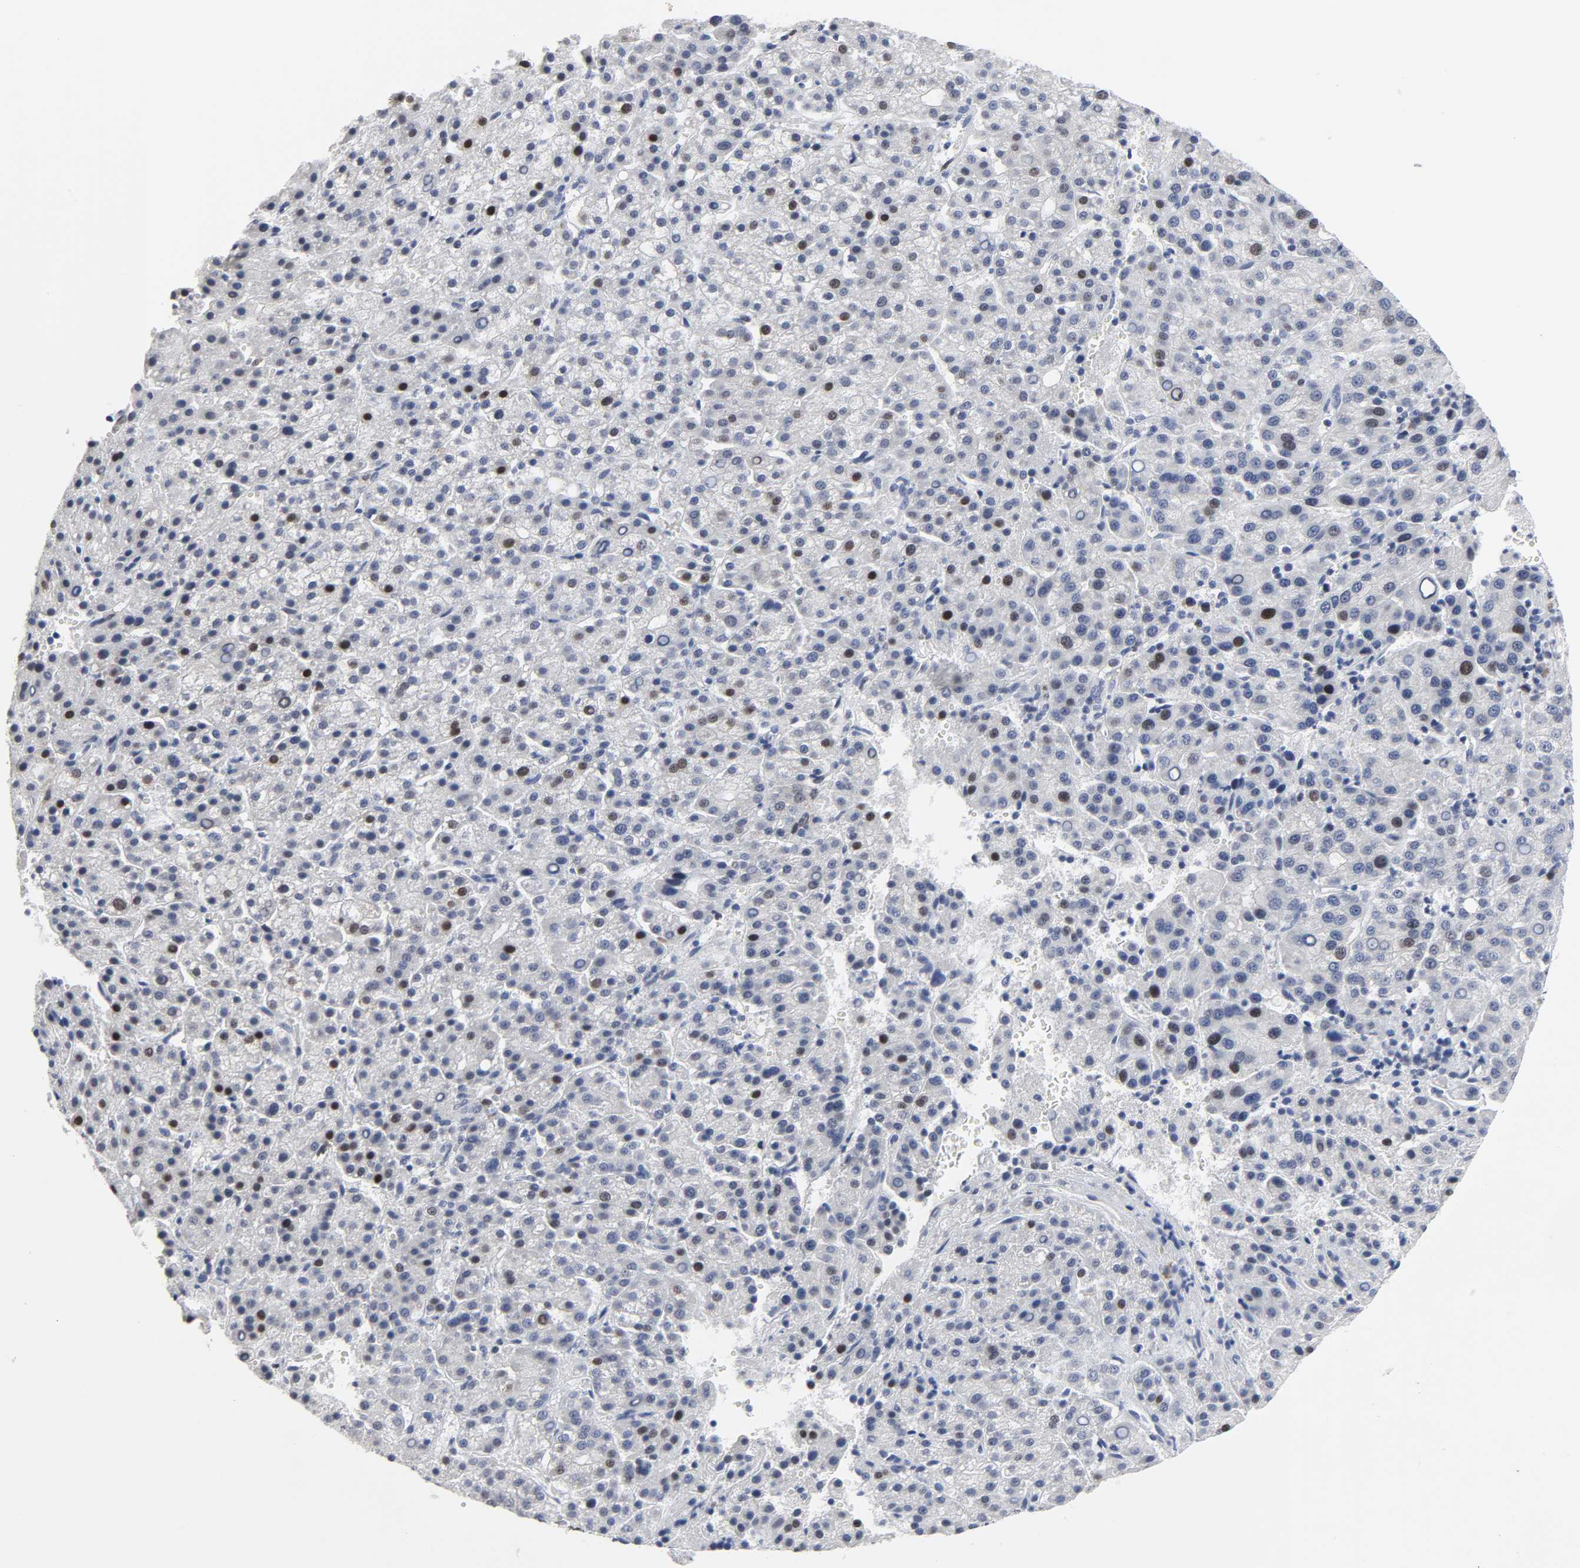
{"staining": {"intensity": "moderate", "quantity": "<25%", "location": "nuclear"}, "tissue": "liver cancer", "cell_type": "Tumor cells", "image_type": "cancer", "snomed": [{"axis": "morphology", "description": "Carcinoma, Hepatocellular, NOS"}, {"axis": "topography", "description": "Liver"}], "caption": "Liver cancer tissue reveals moderate nuclear positivity in about <25% of tumor cells", "gene": "WEE1", "patient": {"sex": "female", "age": 58}}